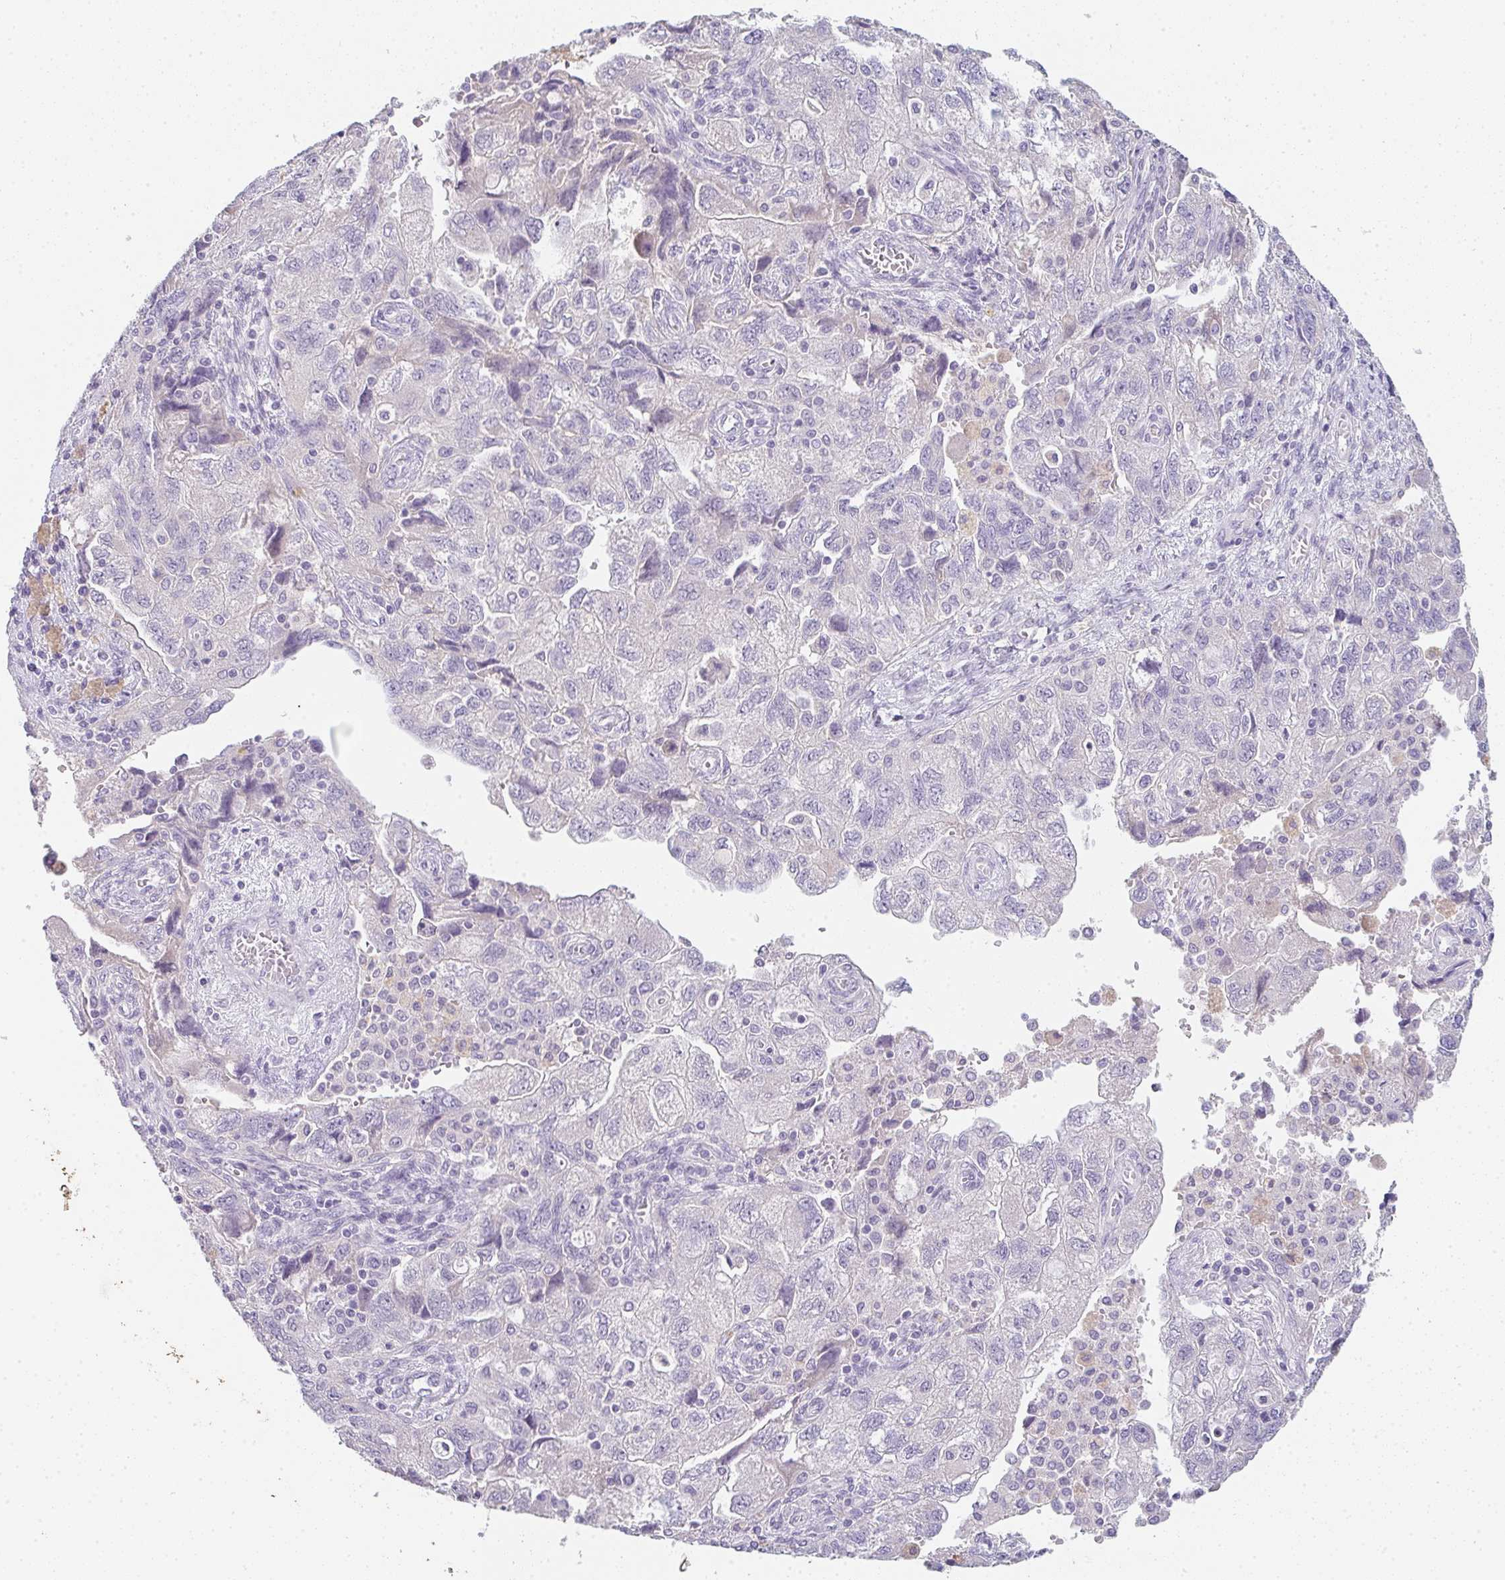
{"staining": {"intensity": "negative", "quantity": "none", "location": "none"}, "tissue": "ovarian cancer", "cell_type": "Tumor cells", "image_type": "cancer", "snomed": [{"axis": "morphology", "description": "Carcinoma, NOS"}, {"axis": "morphology", "description": "Cystadenocarcinoma, serous, NOS"}, {"axis": "topography", "description": "Ovary"}], "caption": "The micrograph shows no staining of tumor cells in ovarian cancer (serous cystadenocarcinoma).", "gene": "C1QTNF8", "patient": {"sex": "female", "age": 69}}